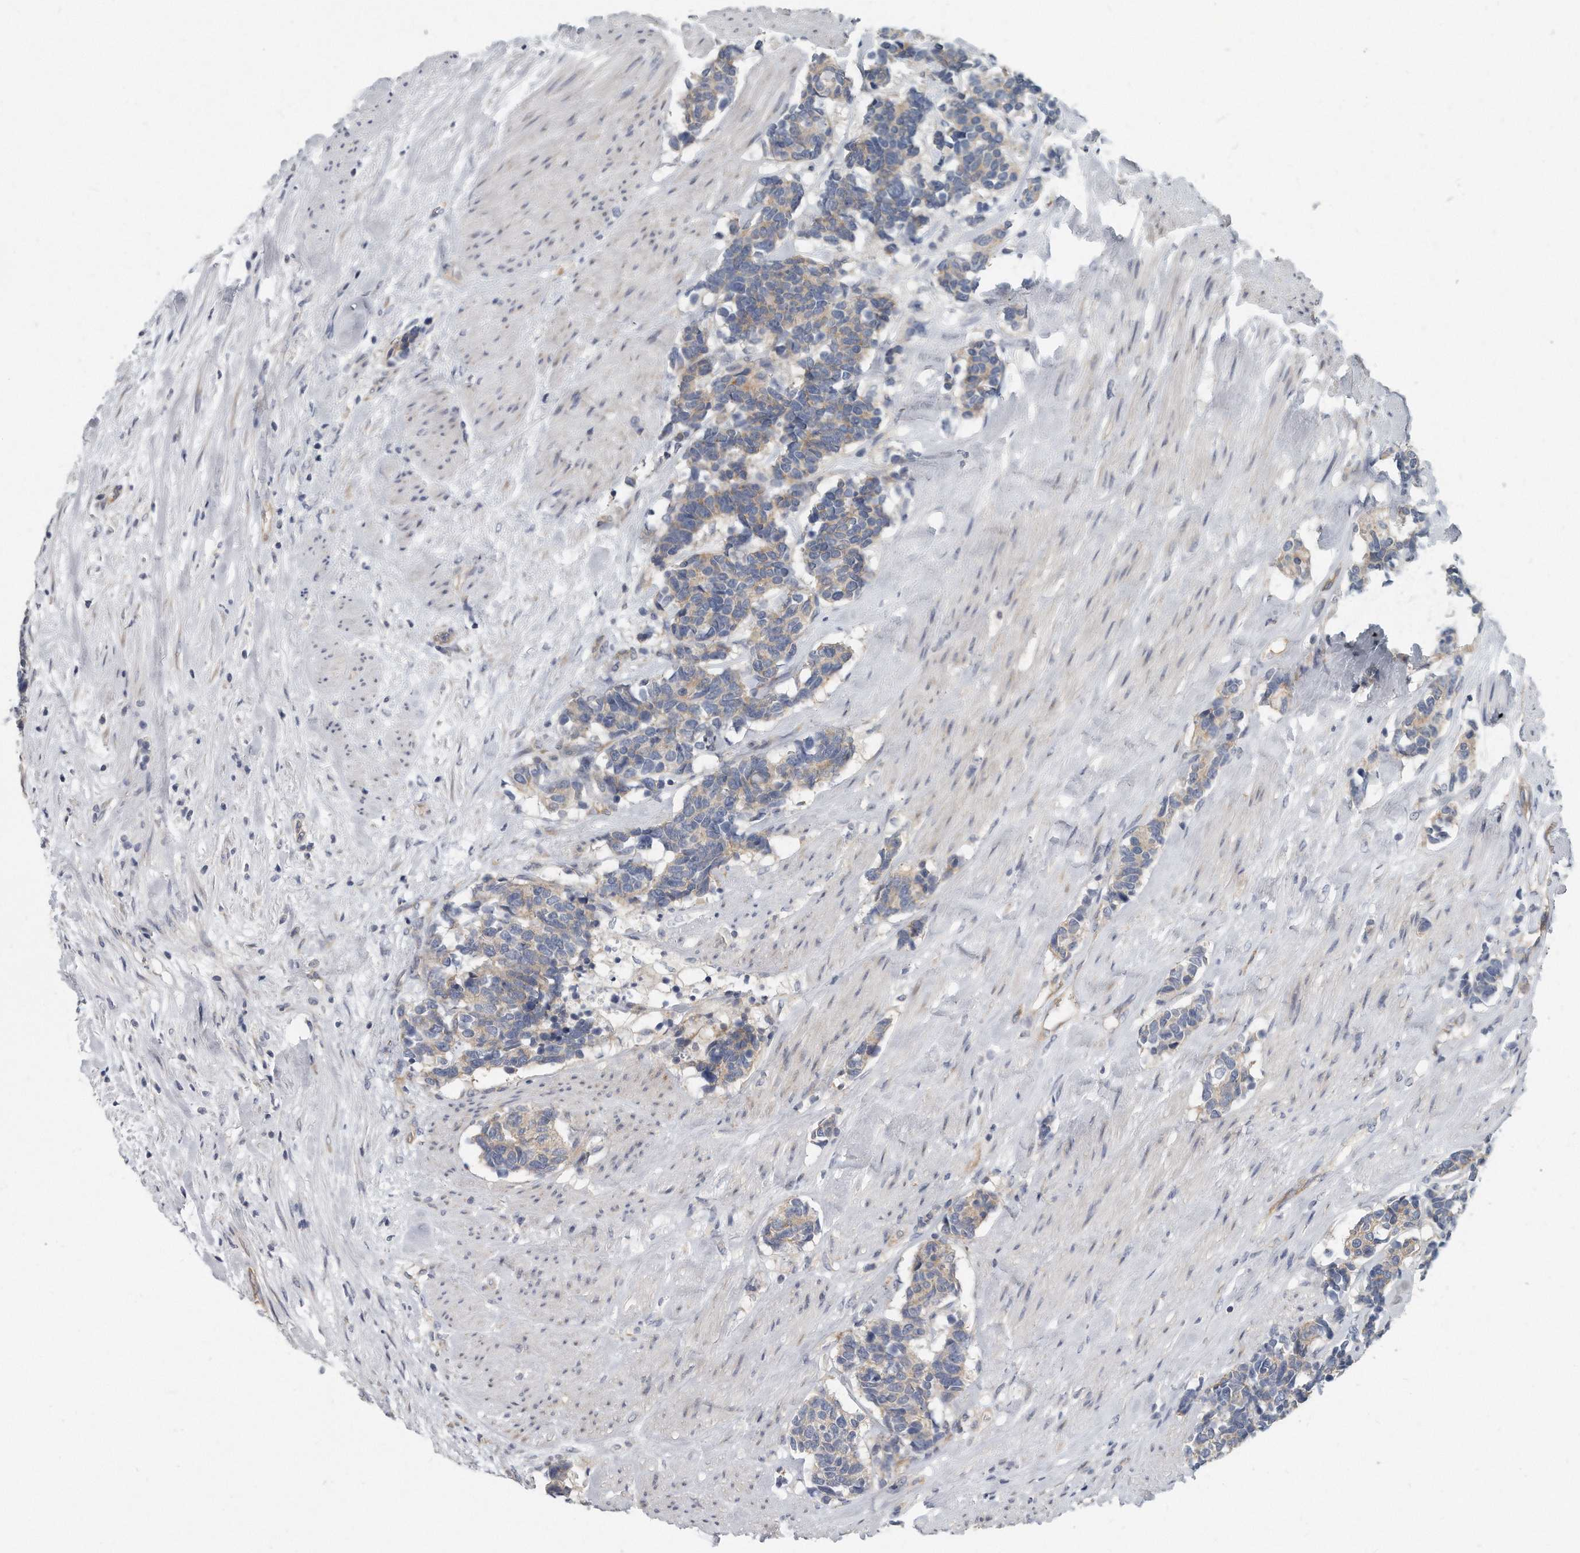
{"staining": {"intensity": "negative", "quantity": "none", "location": "none"}, "tissue": "carcinoid", "cell_type": "Tumor cells", "image_type": "cancer", "snomed": [{"axis": "morphology", "description": "Carcinoma, NOS"}, {"axis": "morphology", "description": "Carcinoid, malignant, NOS"}, {"axis": "topography", "description": "Urinary bladder"}], "caption": "DAB immunohistochemical staining of carcinoid exhibits no significant expression in tumor cells. (Brightfield microscopy of DAB immunohistochemistry at high magnification).", "gene": "PLEKHA6", "patient": {"sex": "male", "age": 57}}